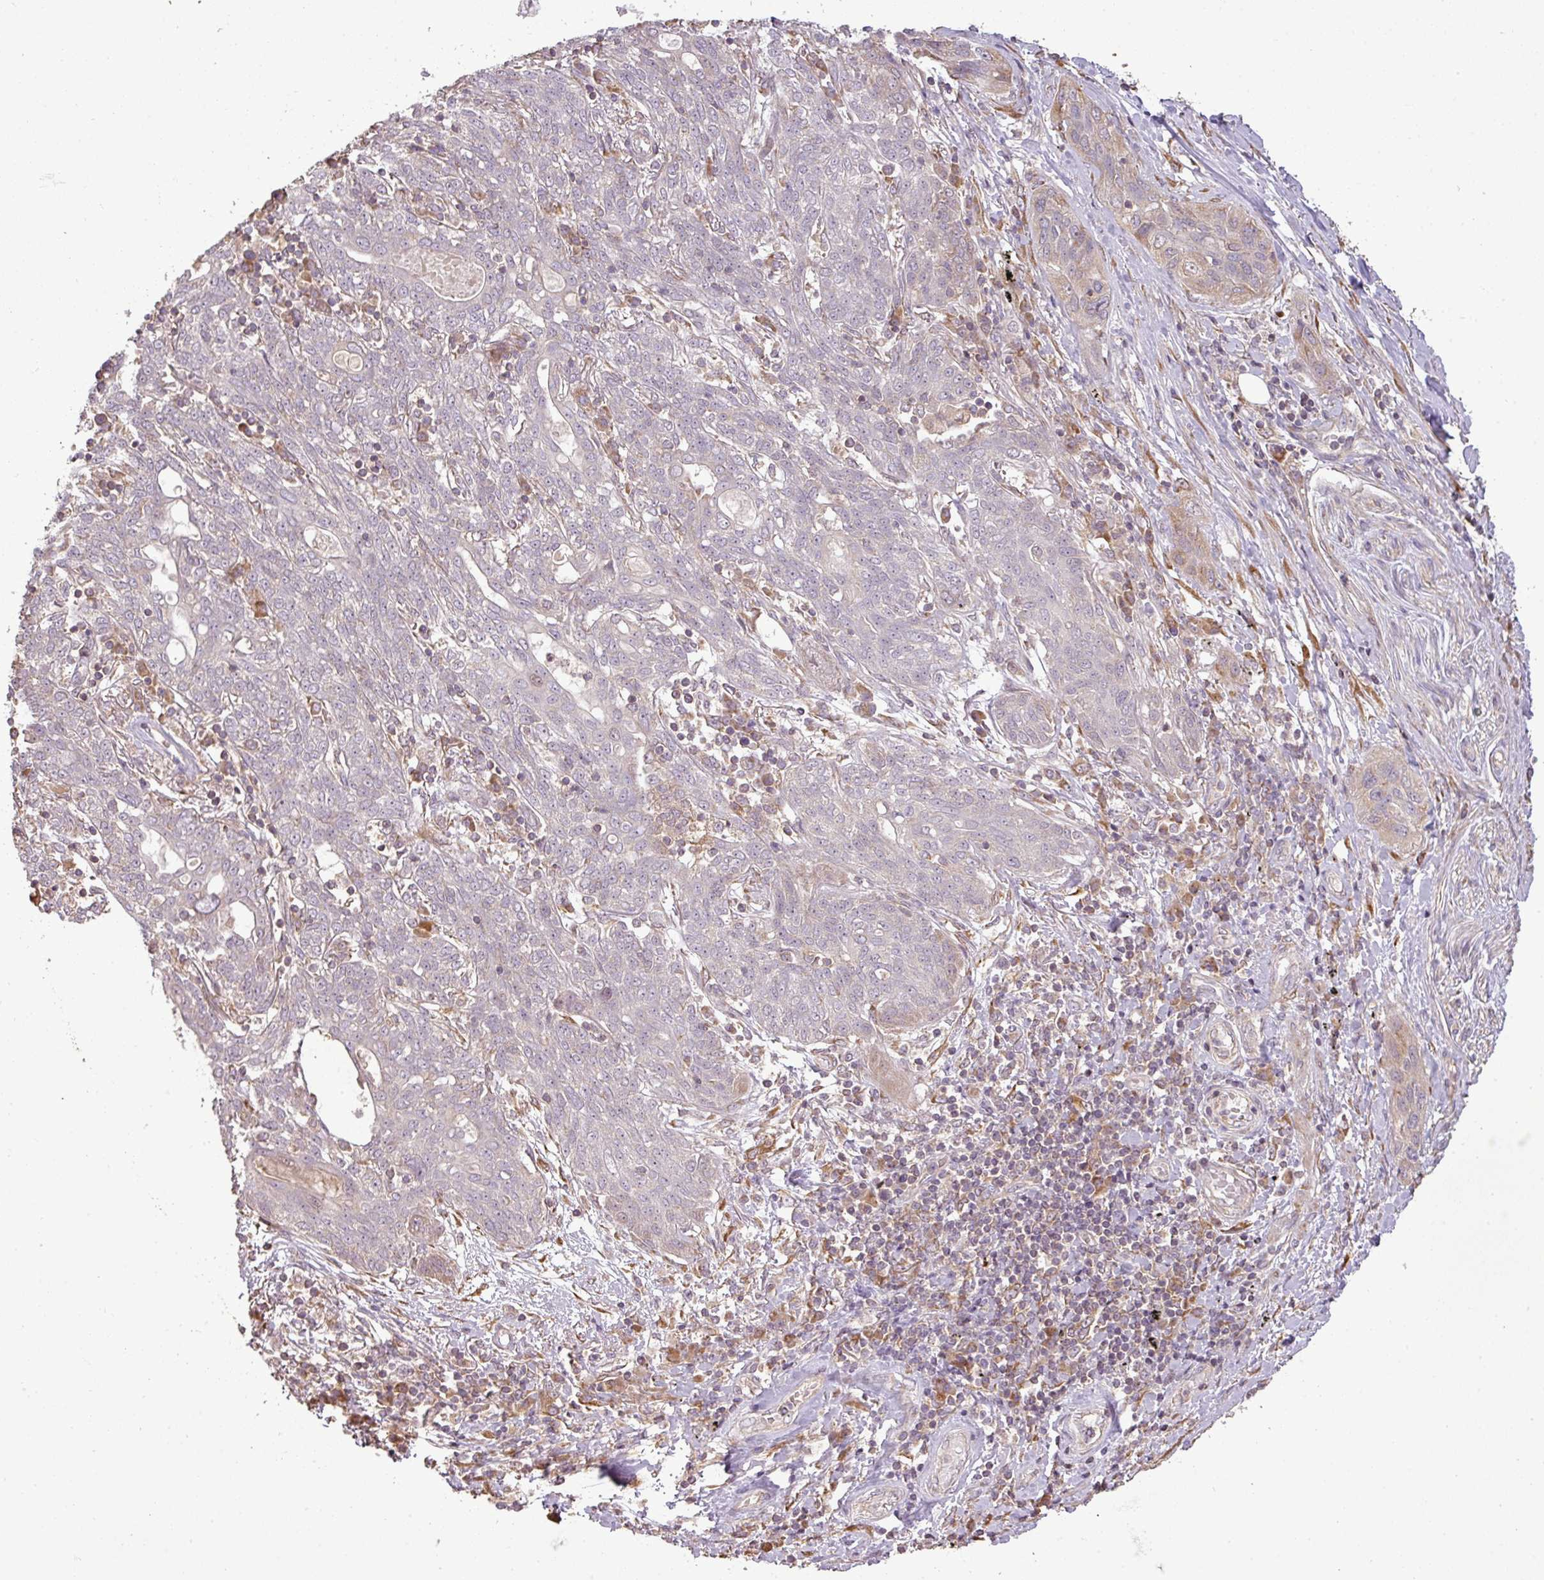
{"staining": {"intensity": "negative", "quantity": "none", "location": "none"}, "tissue": "lung cancer", "cell_type": "Tumor cells", "image_type": "cancer", "snomed": [{"axis": "morphology", "description": "Squamous cell carcinoma, NOS"}, {"axis": "topography", "description": "Lung"}], "caption": "IHC of squamous cell carcinoma (lung) demonstrates no positivity in tumor cells.", "gene": "FAIM", "patient": {"sex": "female", "age": 70}}